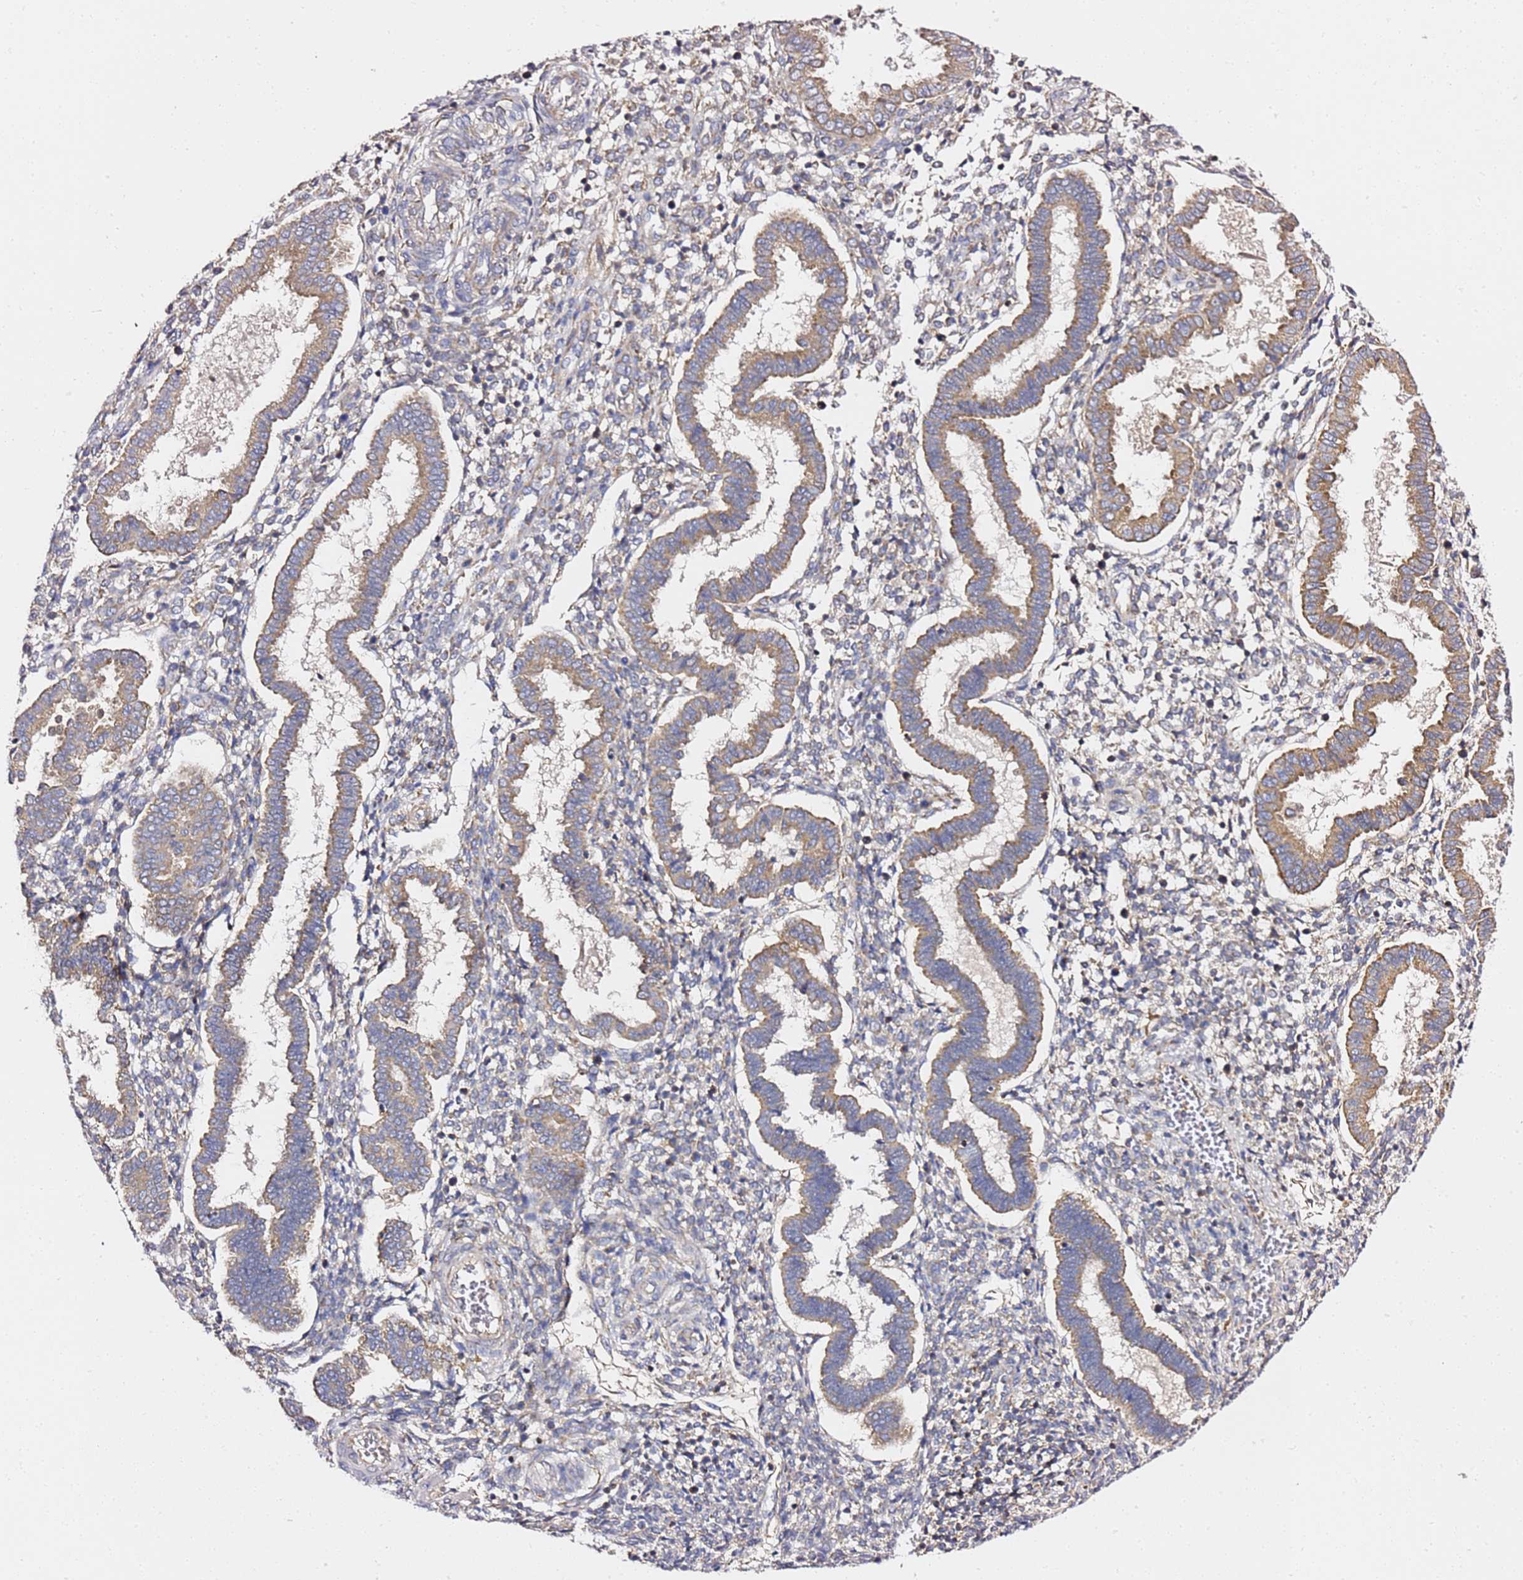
{"staining": {"intensity": "weak", "quantity": "25%-75%", "location": "cytoplasmic/membranous"}, "tissue": "endometrium", "cell_type": "Cells in endometrial stroma", "image_type": "normal", "snomed": [{"axis": "morphology", "description": "Normal tissue, NOS"}, {"axis": "topography", "description": "Endometrium"}], "caption": "High-power microscopy captured an IHC micrograph of benign endometrium, revealing weak cytoplasmic/membranous staining in approximately 25%-75% of cells in endometrial stroma.", "gene": "C19orf12", "patient": {"sex": "female", "age": 24}}